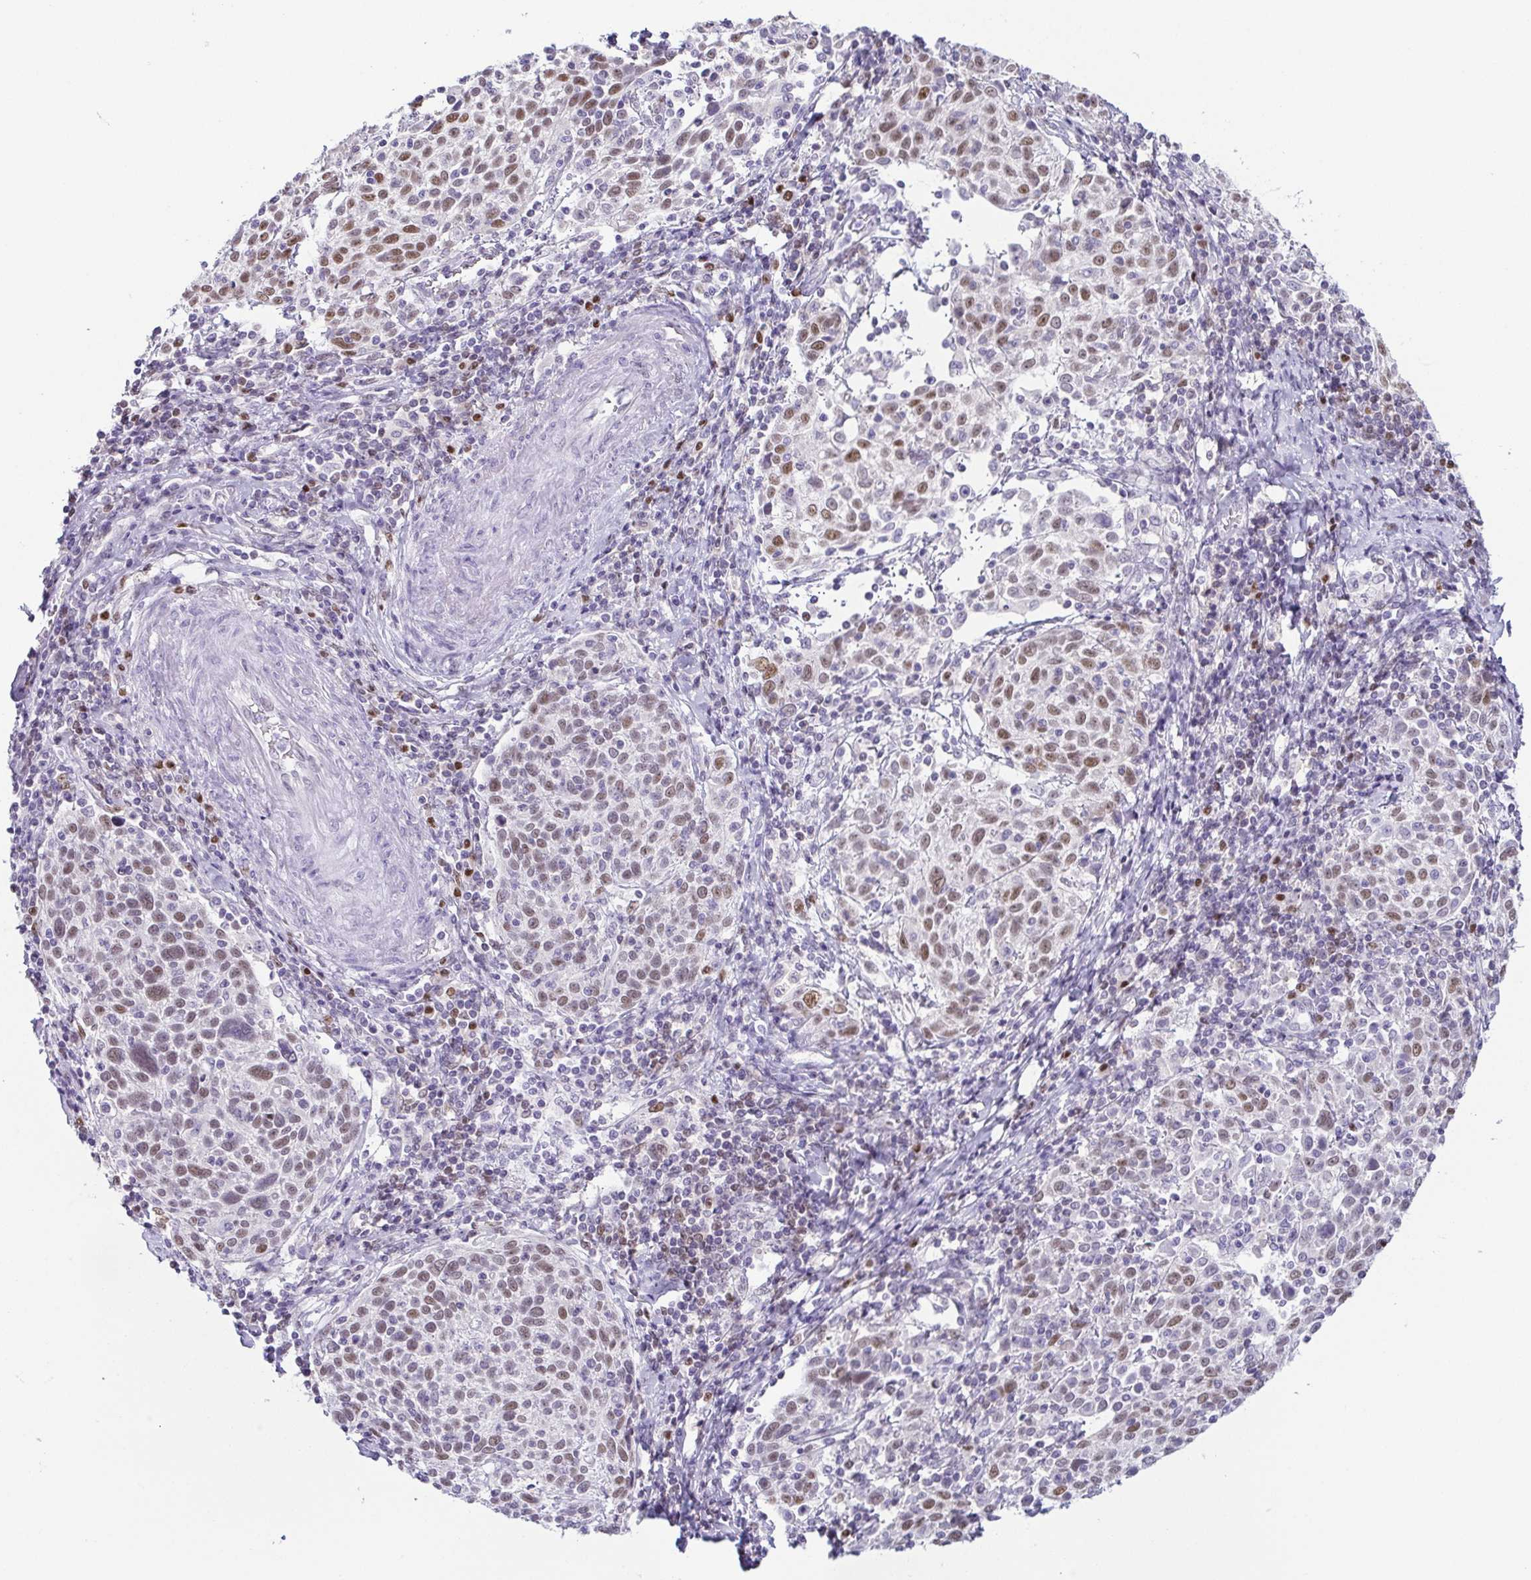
{"staining": {"intensity": "moderate", "quantity": "25%-75%", "location": "nuclear"}, "tissue": "cervical cancer", "cell_type": "Tumor cells", "image_type": "cancer", "snomed": [{"axis": "morphology", "description": "Squamous cell carcinoma, NOS"}, {"axis": "topography", "description": "Cervix"}], "caption": "Protein expression analysis of human cervical cancer reveals moderate nuclear staining in about 25%-75% of tumor cells.", "gene": "TCF3", "patient": {"sex": "female", "age": 61}}